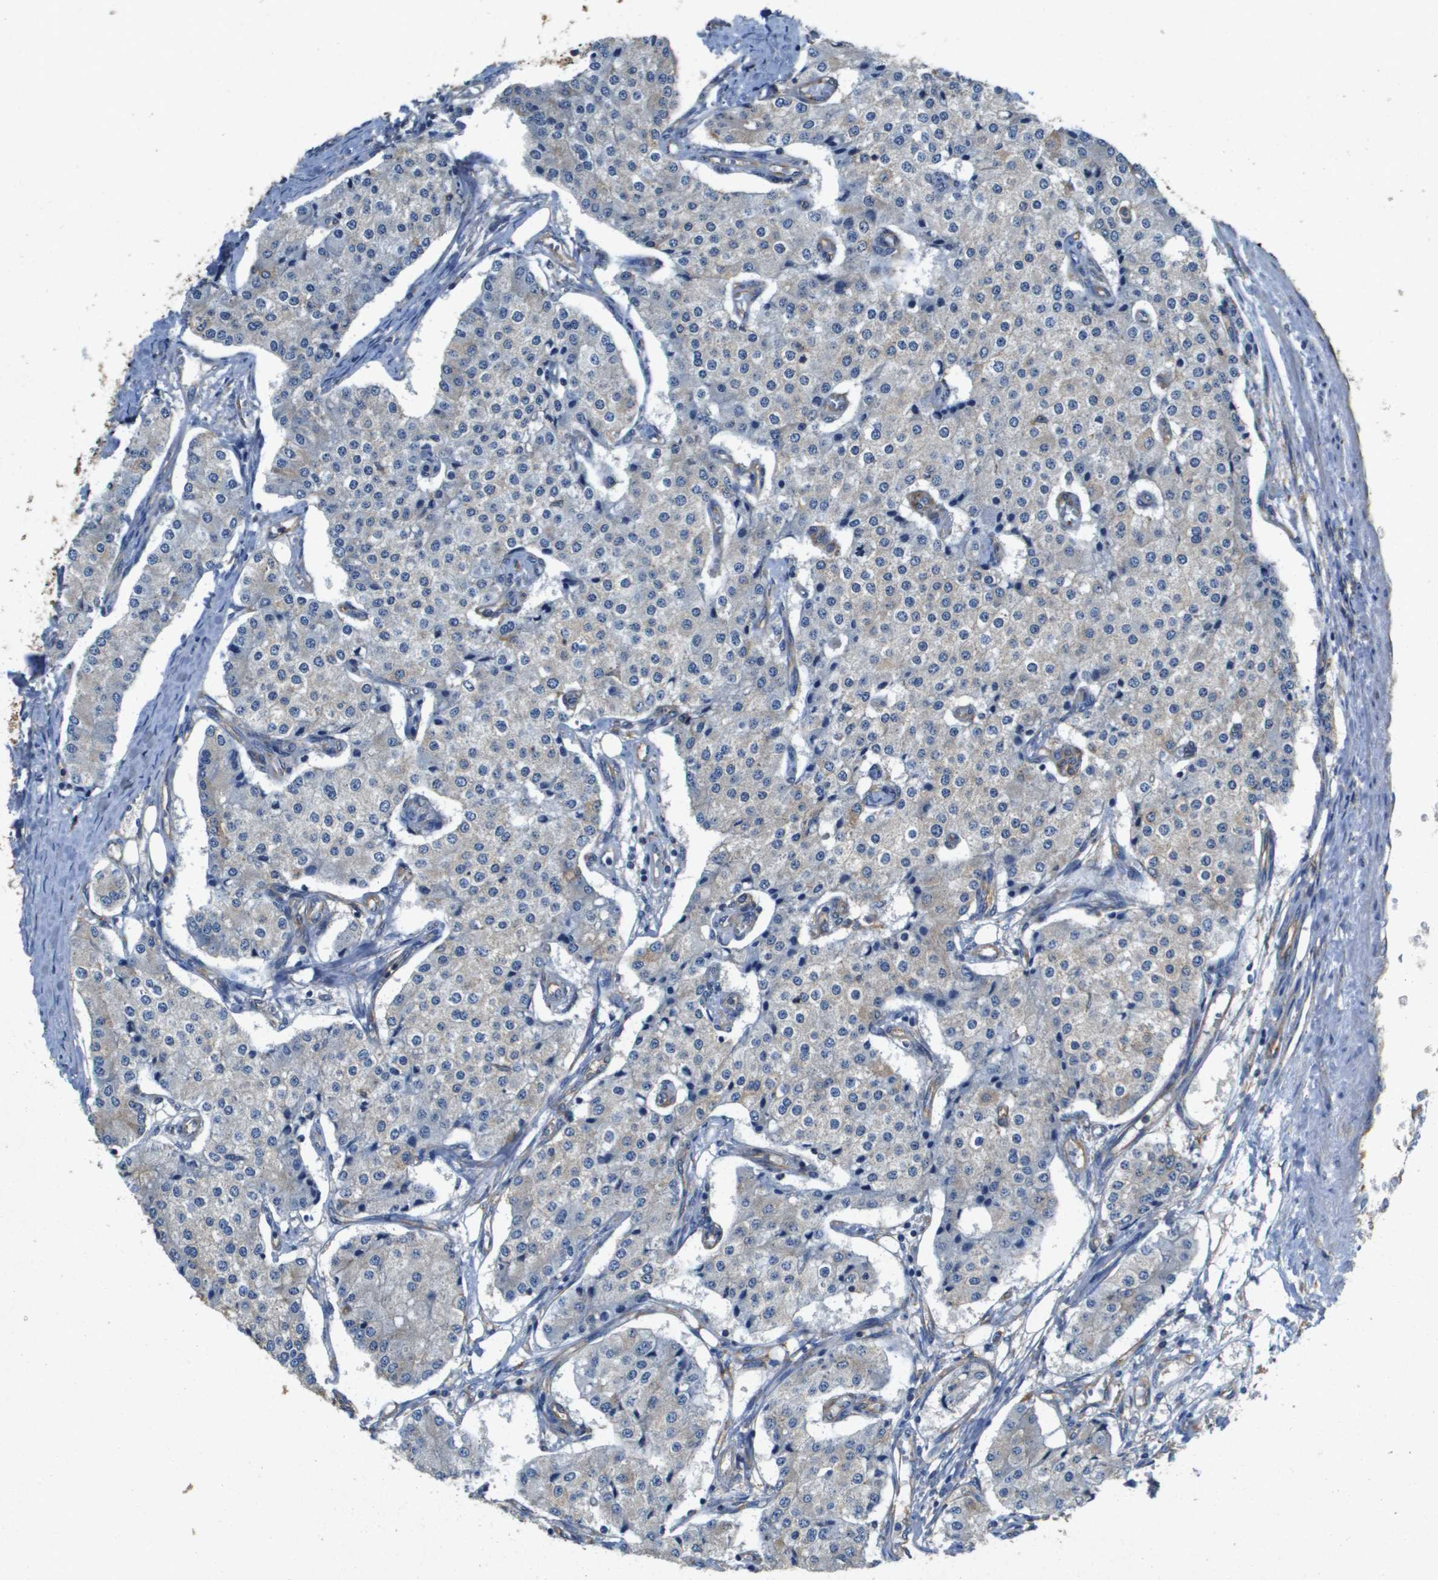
{"staining": {"intensity": "moderate", "quantity": "<25%", "location": "cytoplasmic/membranous"}, "tissue": "carcinoid", "cell_type": "Tumor cells", "image_type": "cancer", "snomed": [{"axis": "morphology", "description": "Carcinoid, malignant, NOS"}, {"axis": "topography", "description": "Colon"}], "caption": "Brown immunohistochemical staining in human carcinoid (malignant) reveals moderate cytoplasmic/membranous positivity in approximately <25% of tumor cells.", "gene": "PTPRT", "patient": {"sex": "female", "age": 52}}